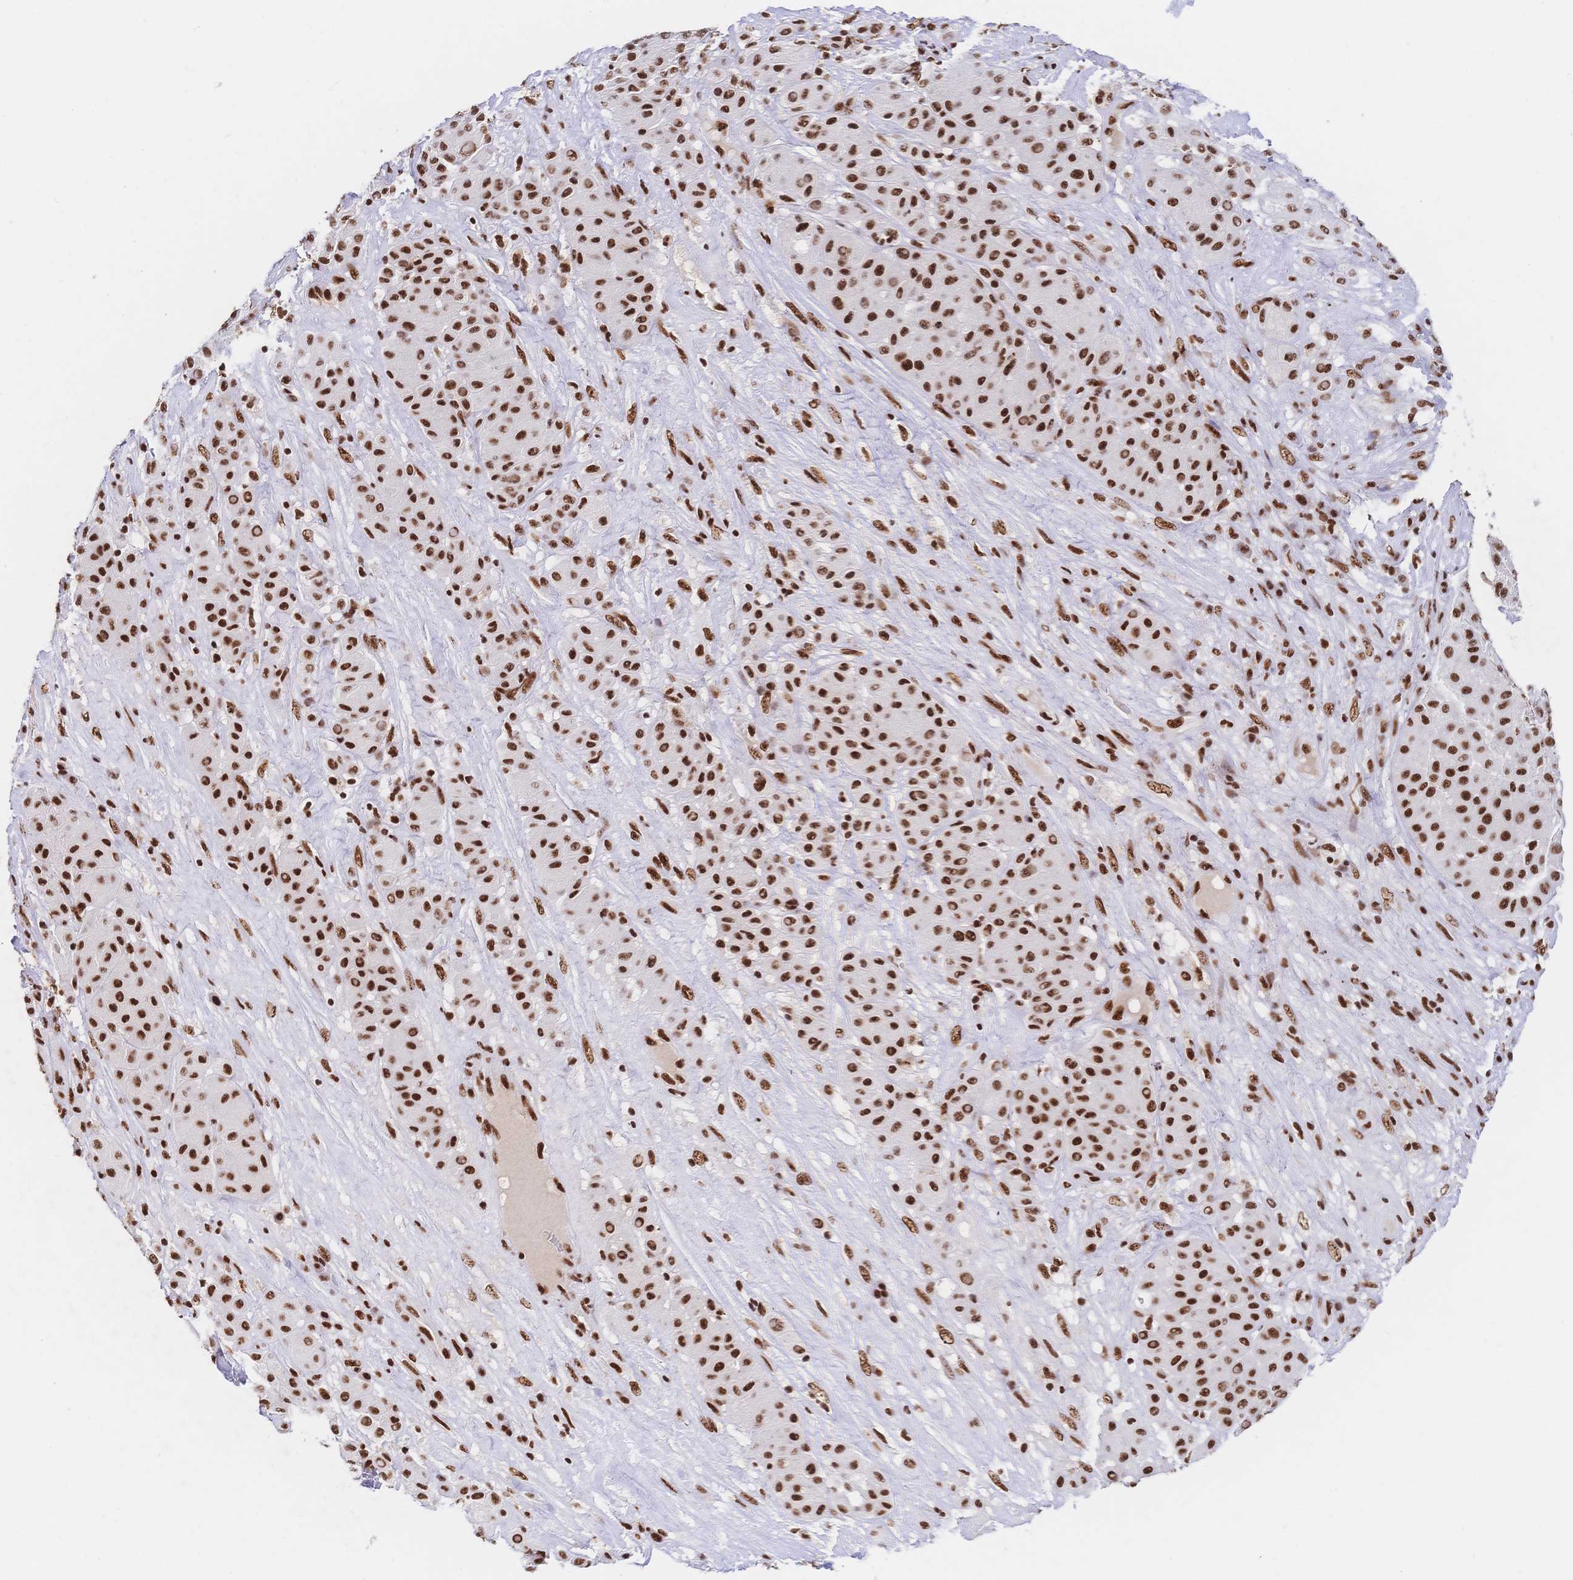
{"staining": {"intensity": "strong", "quantity": ">75%", "location": "nuclear"}, "tissue": "melanoma", "cell_type": "Tumor cells", "image_type": "cancer", "snomed": [{"axis": "morphology", "description": "Malignant melanoma, Metastatic site"}, {"axis": "topography", "description": "Smooth muscle"}], "caption": "Human melanoma stained with a brown dye displays strong nuclear positive positivity in approximately >75% of tumor cells.", "gene": "SRSF1", "patient": {"sex": "male", "age": 41}}